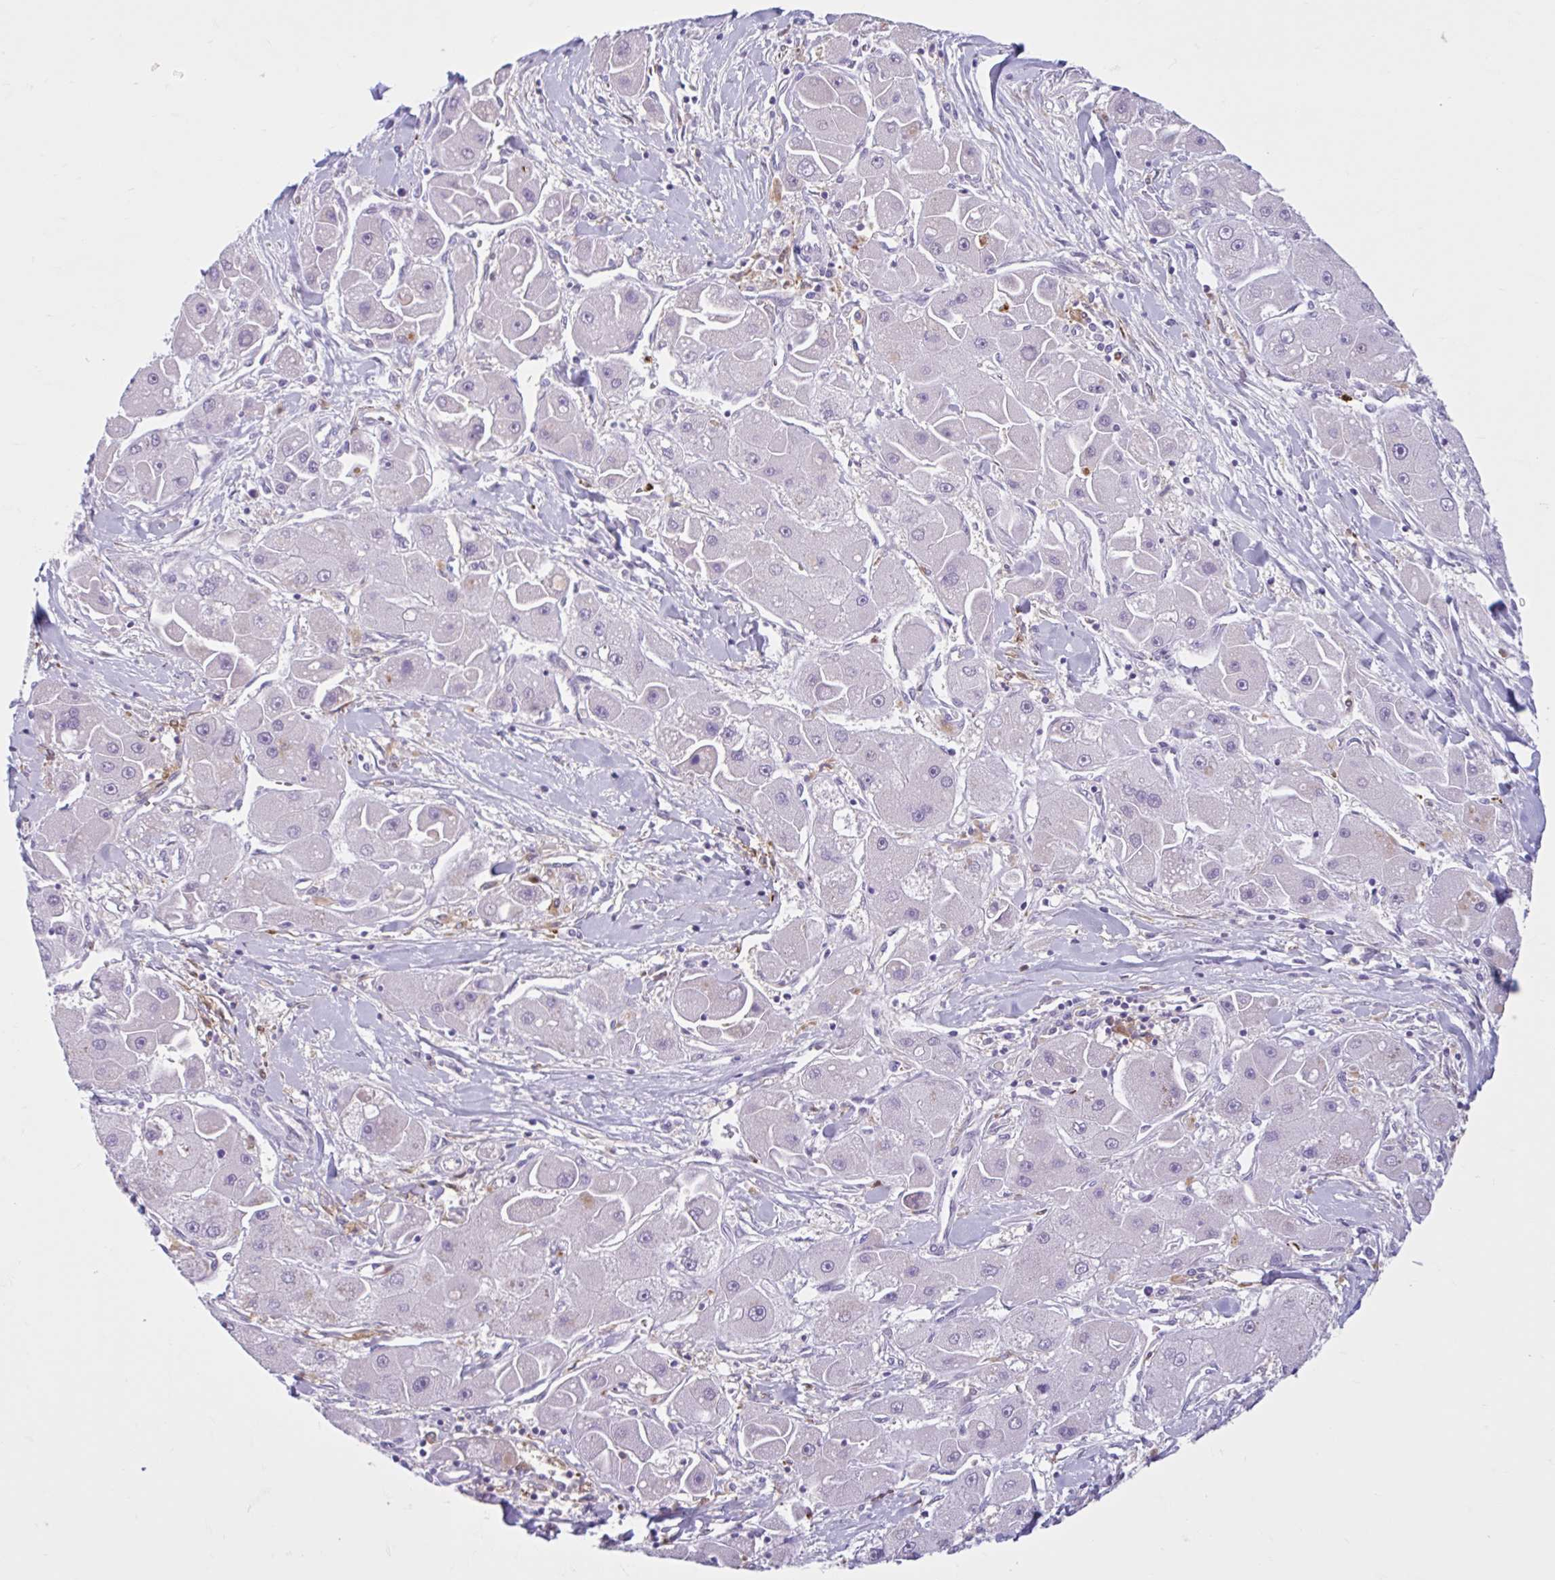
{"staining": {"intensity": "negative", "quantity": "none", "location": "none"}, "tissue": "liver cancer", "cell_type": "Tumor cells", "image_type": "cancer", "snomed": [{"axis": "morphology", "description": "Carcinoma, Hepatocellular, NOS"}, {"axis": "topography", "description": "Liver"}], "caption": "This is a photomicrograph of IHC staining of liver cancer, which shows no staining in tumor cells.", "gene": "CEP120", "patient": {"sex": "male", "age": 24}}